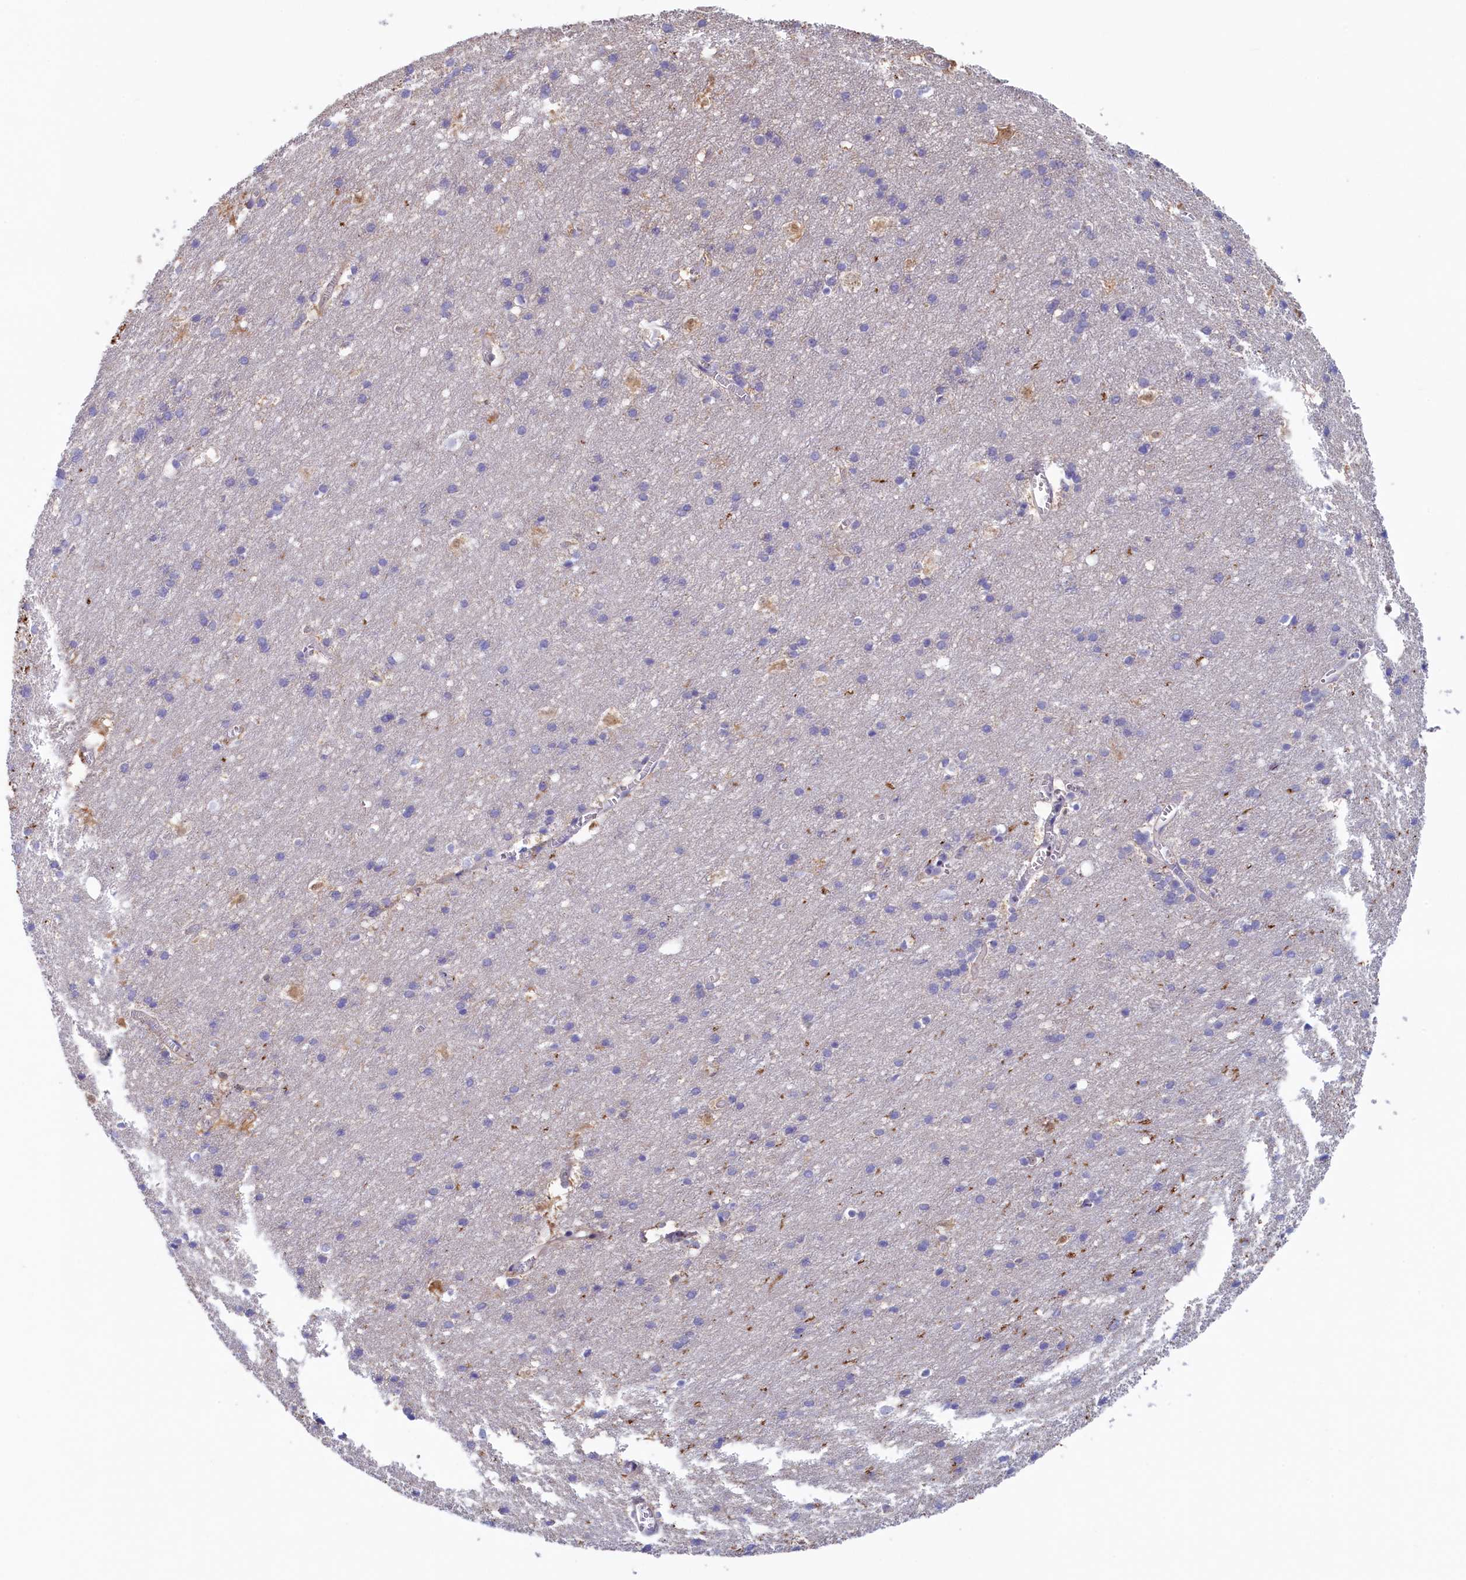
{"staining": {"intensity": "negative", "quantity": "none", "location": "none"}, "tissue": "cerebral cortex", "cell_type": "Endothelial cells", "image_type": "normal", "snomed": [{"axis": "morphology", "description": "Normal tissue, NOS"}, {"axis": "topography", "description": "Cerebral cortex"}], "caption": "This is an IHC micrograph of unremarkable cerebral cortex. There is no positivity in endothelial cells.", "gene": "SYNDIG1L", "patient": {"sex": "male", "age": 54}}